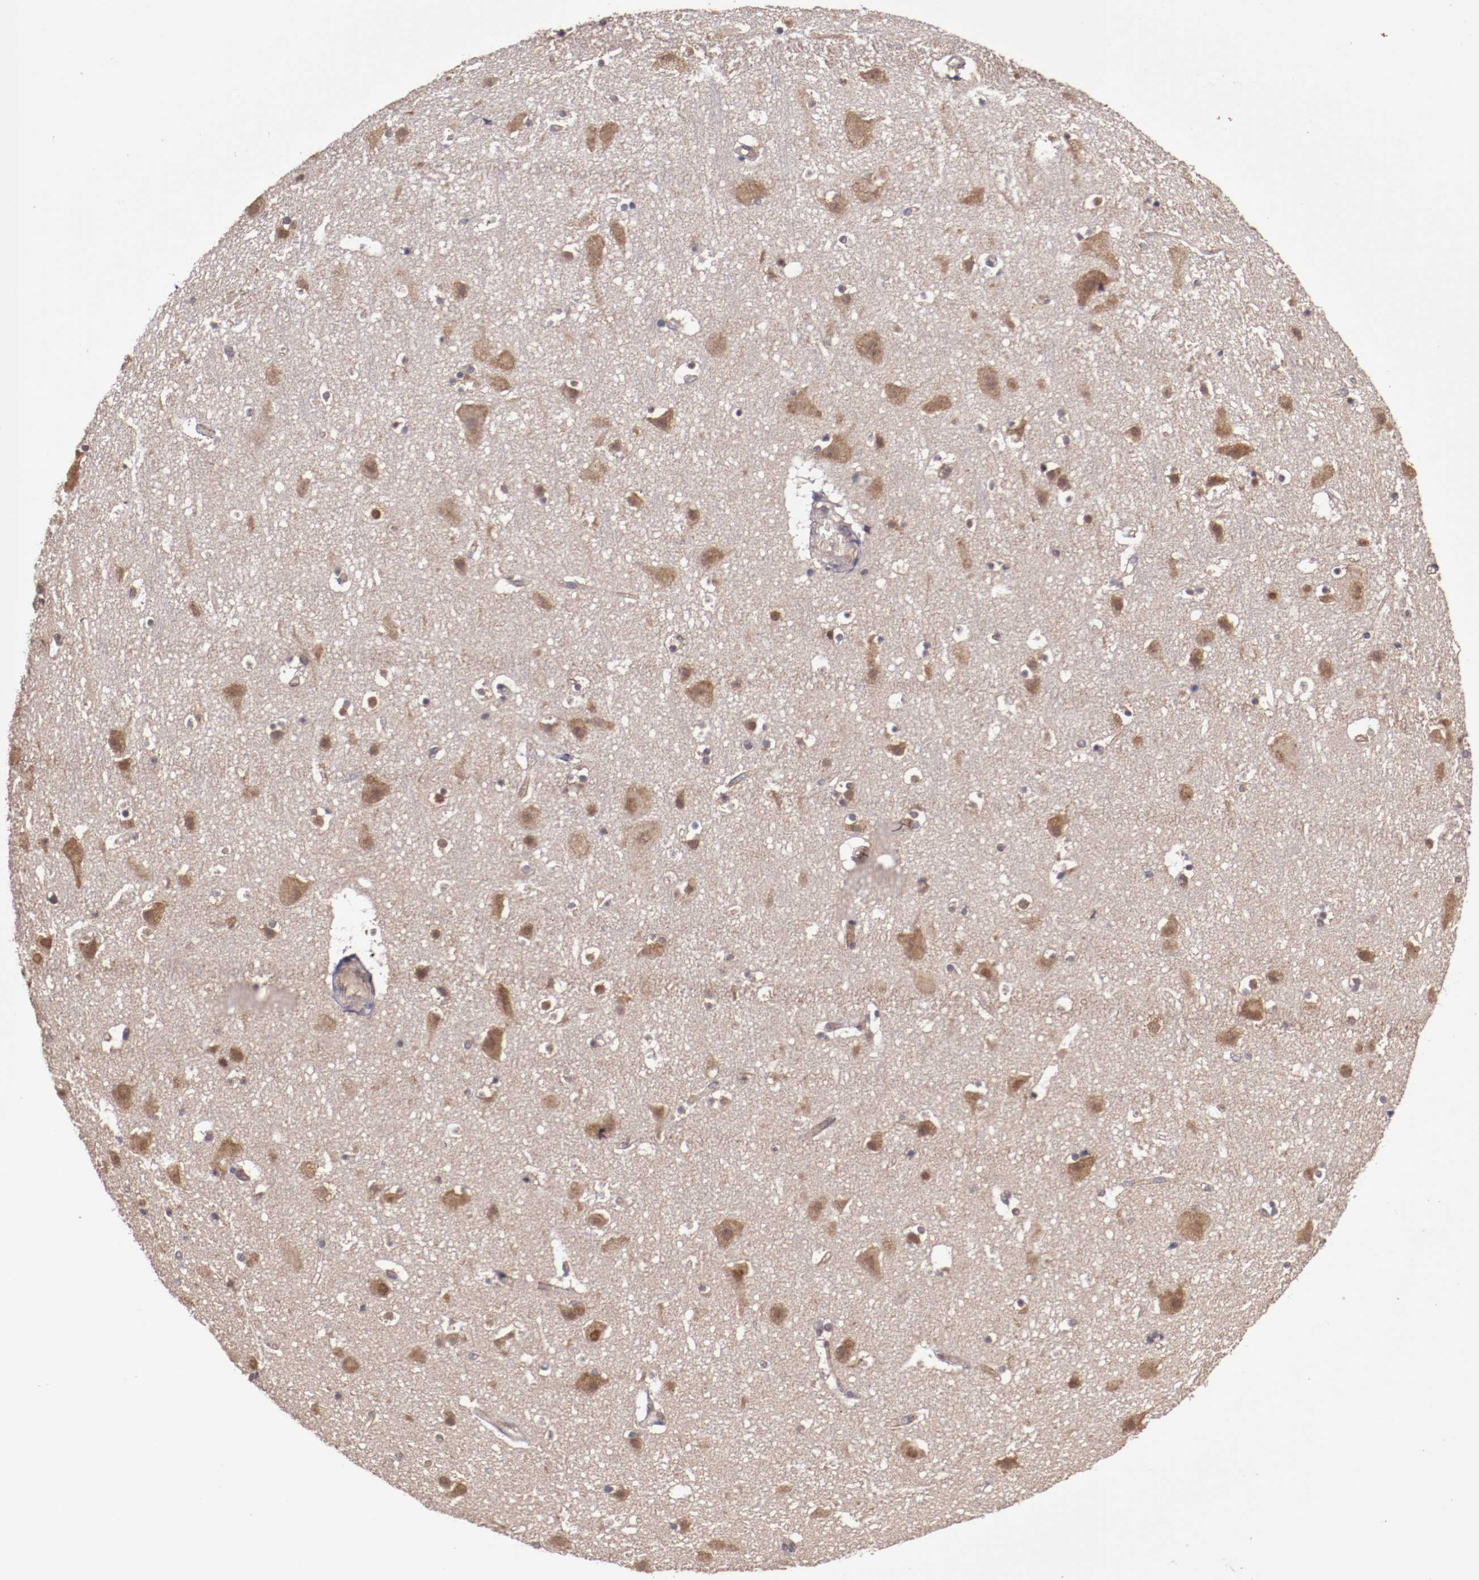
{"staining": {"intensity": "negative", "quantity": "none", "location": "none"}, "tissue": "cerebral cortex", "cell_type": "Endothelial cells", "image_type": "normal", "snomed": [{"axis": "morphology", "description": "Normal tissue, NOS"}, {"axis": "topography", "description": "Cerebral cortex"}], "caption": "This is an IHC image of benign human cerebral cortex. There is no positivity in endothelial cells.", "gene": "FTSJ1", "patient": {"sex": "male", "age": 45}}